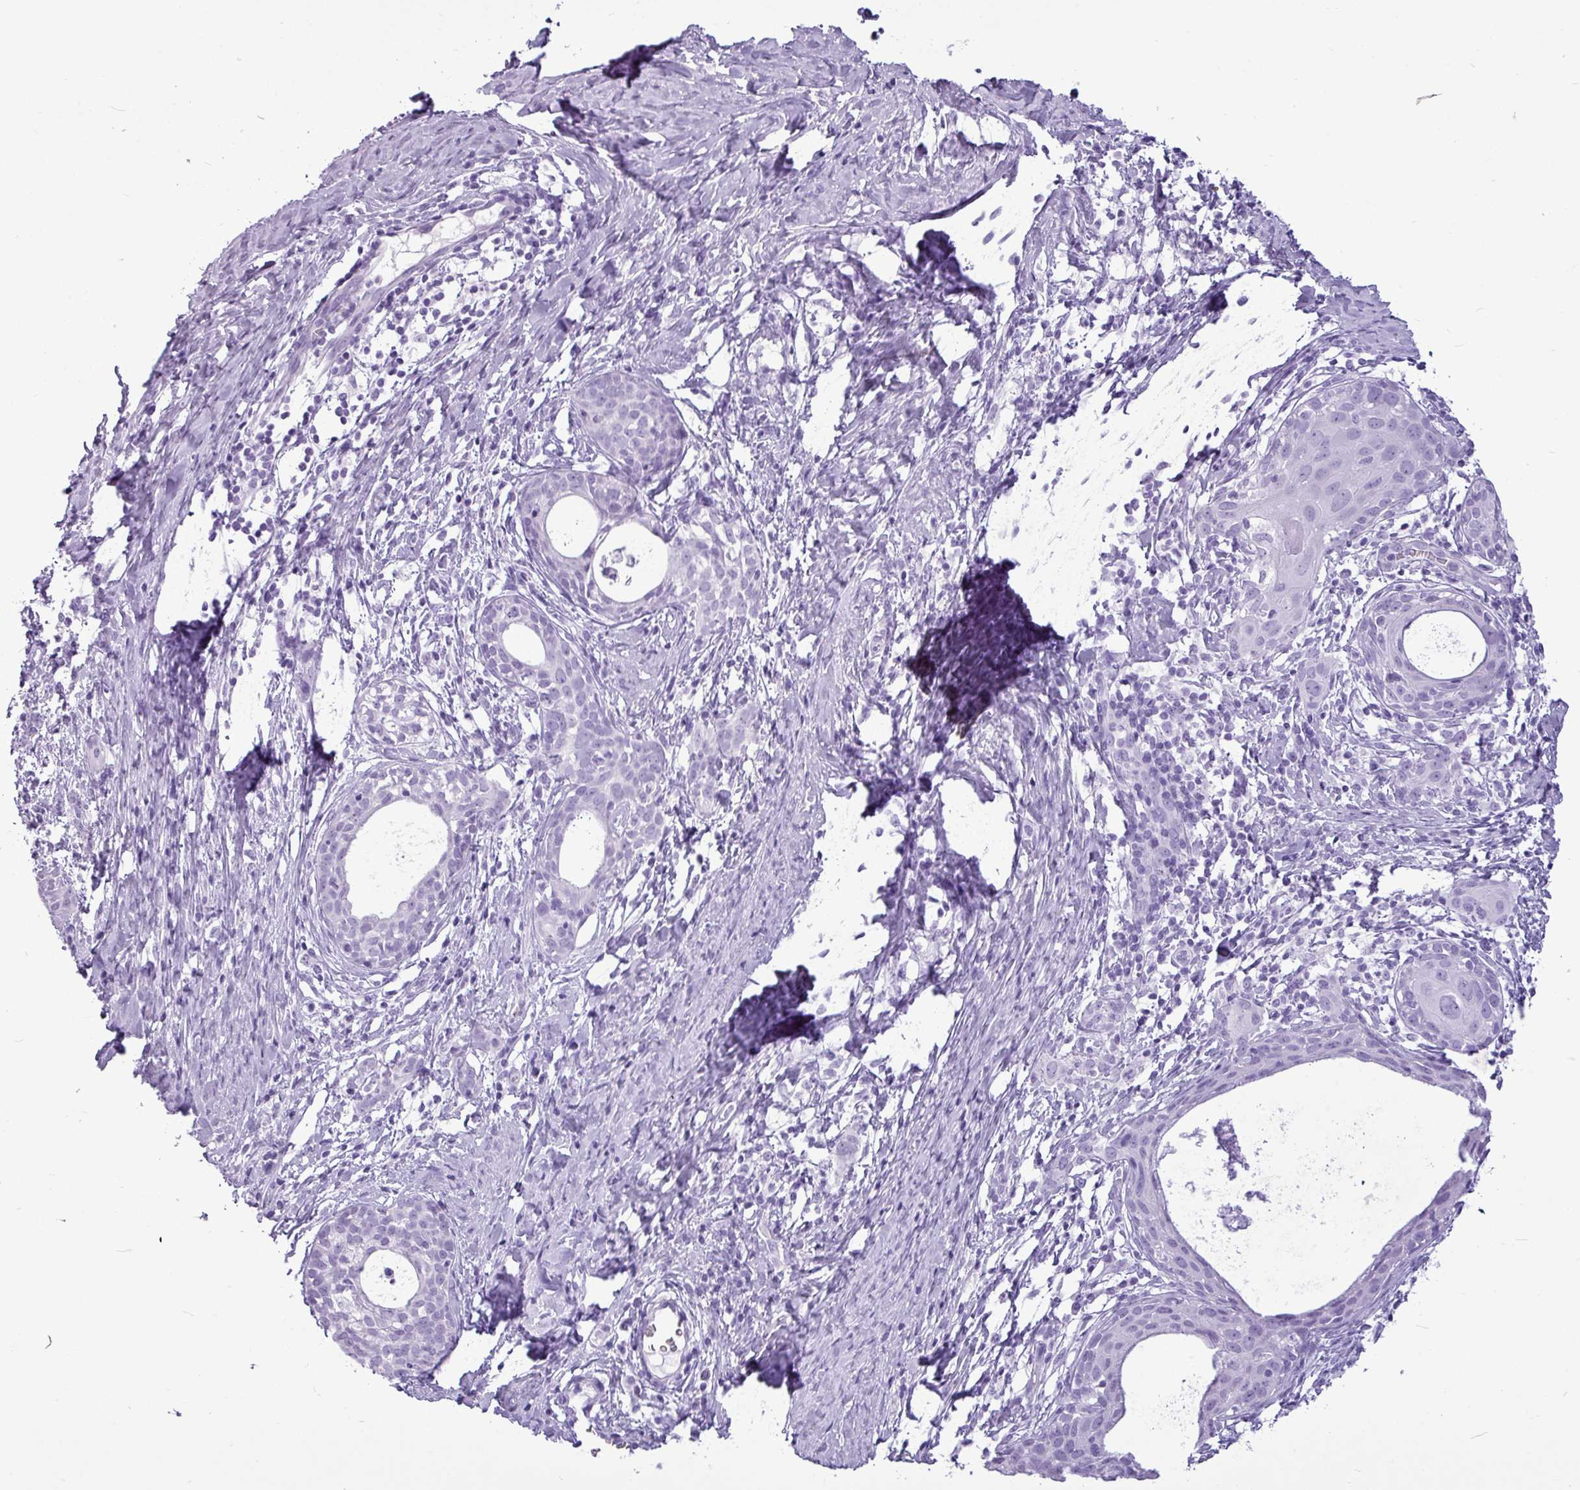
{"staining": {"intensity": "negative", "quantity": "none", "location": "none"}, "tissue": "cervical cancer", "cell_type": "Tumor cells", "image_type": "cancer", "snomed": [{"axis": "morphology", "description": "Squamous cell carcinoma, NOS"}, {"axis": "topography", "description": "Cervix"}], "caption": "An image of human cervical squamous cell carcinoma is negative for staining in tumor cells. (Immunohistochemistry, brightfield microscopy, high magnification).", "gene": "AMY1B", "patient": {"sex": "female", "age": 52}}